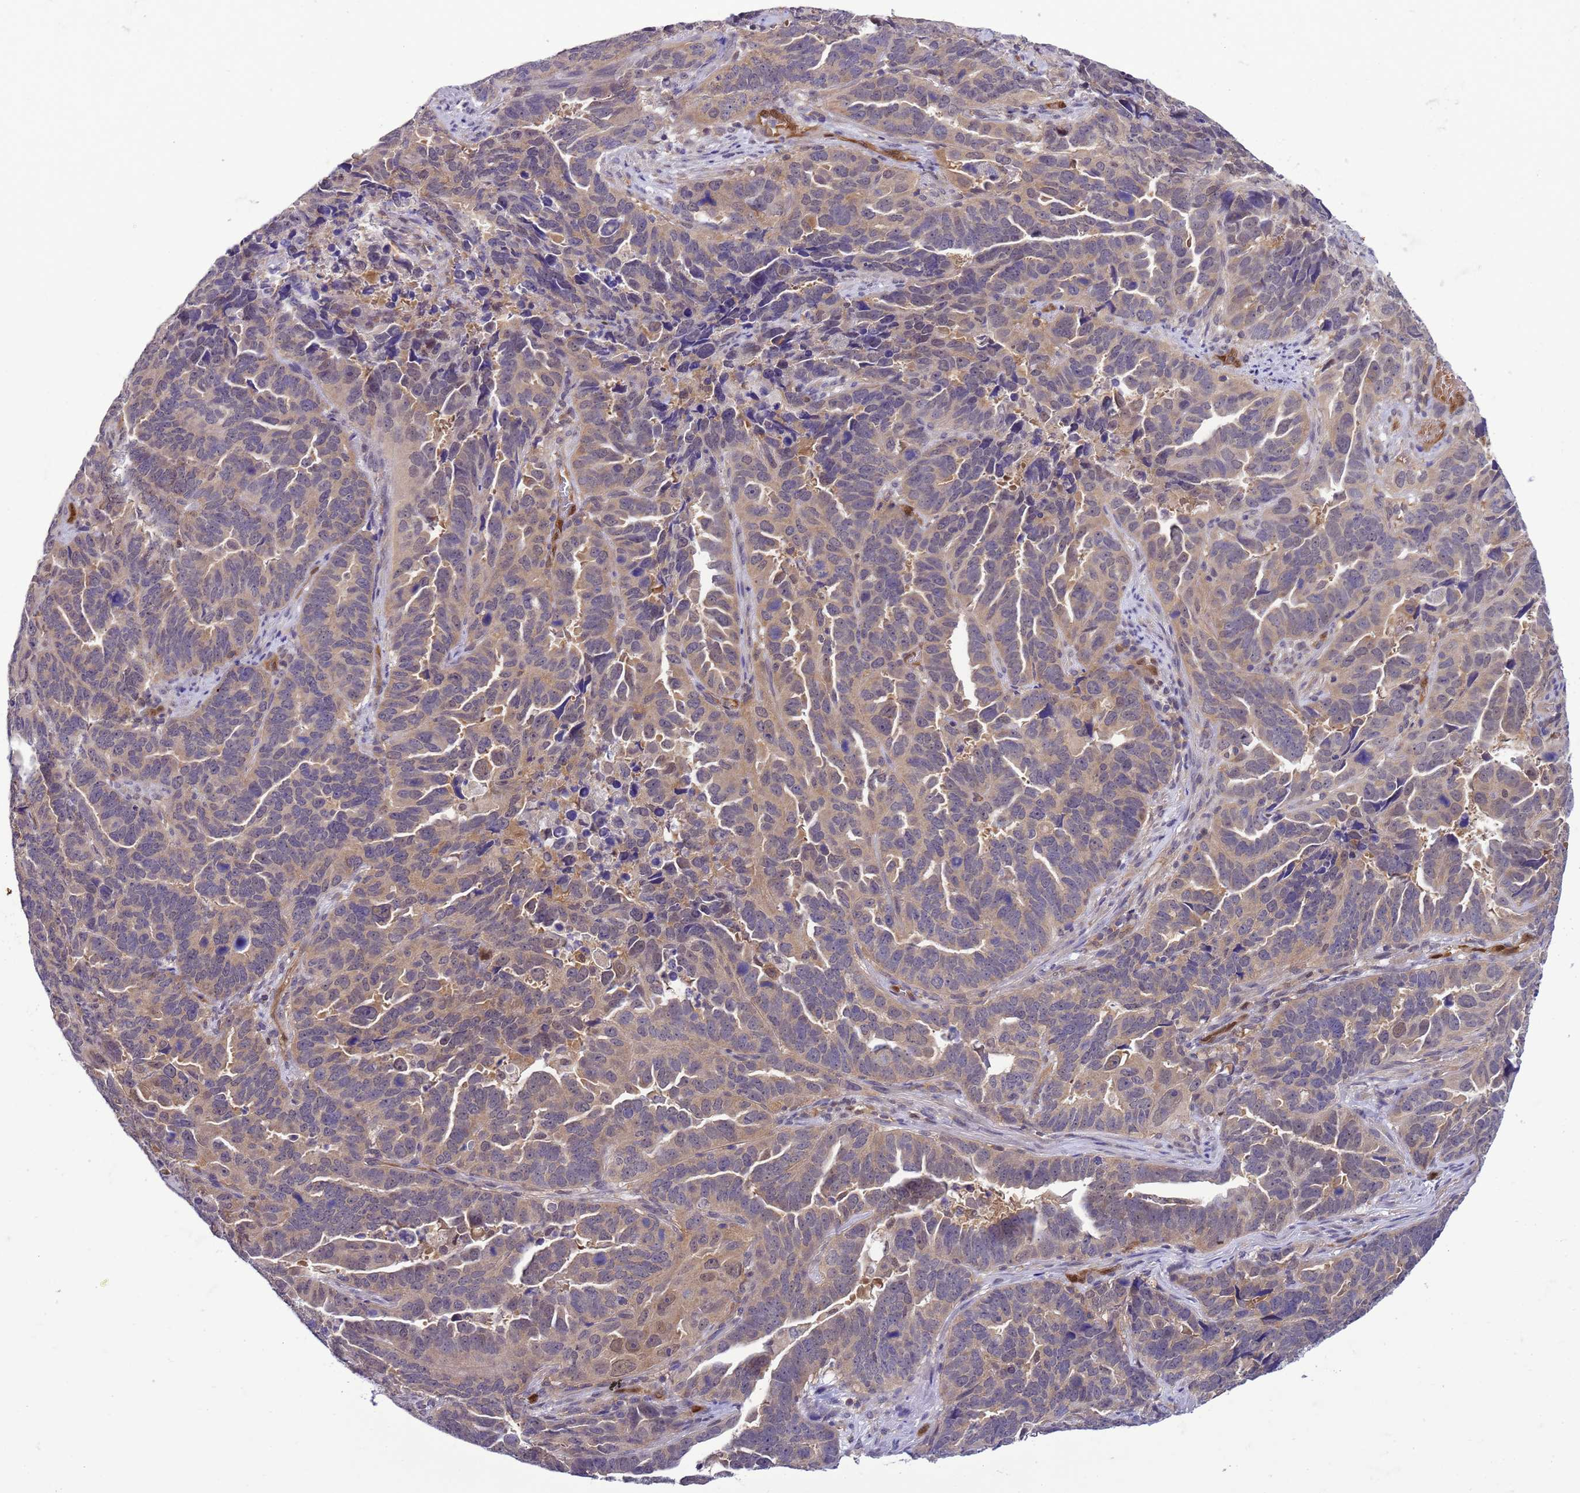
{"staining": {"intensity": "weak", "quantity": ">75%", "location": "cytoplasmic/membranous"}, "tissue": "endometrial cancer", "cell_type": "Tumor cells", "image_type": "cancer", "snomed": [{"axis": "morphology", "description": "Adenocarcinoma, NOS"}, {"axis": "topography", "description": "Endometrium"}], "caption": "Weak cytoplasmic/membranous staining is appreciated in approximately >75% of tumor cells in adenocarcinoma (endometrial).", "gene": "DDI2", "patient": {"sex": "female", "age": 65}}